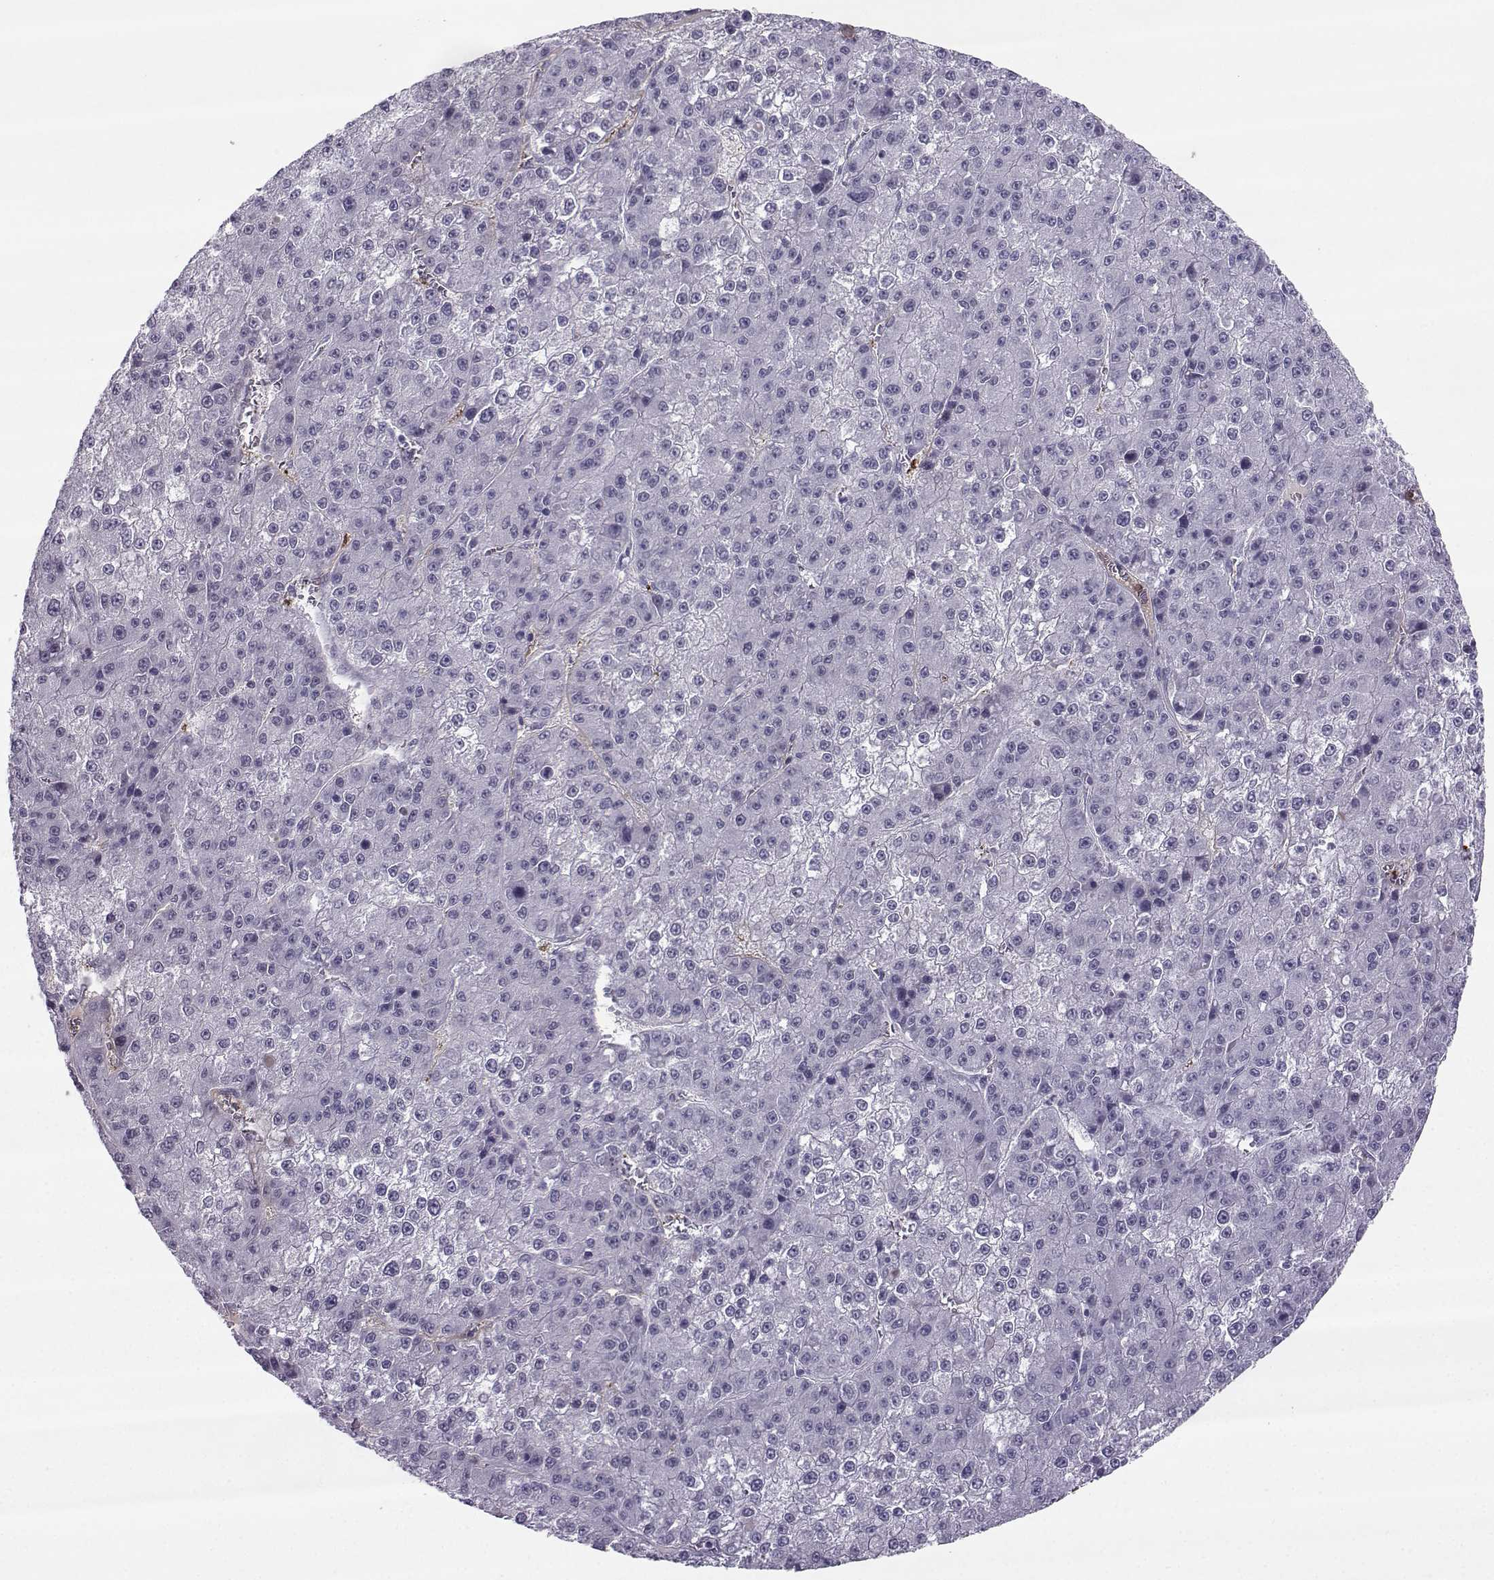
{"staining": {"intensity": "negative", "quantity": "none", "location": "none"}, "tissue": "liver cancer", "cell_type": "Tumor cells", "image_type": "cancer", "snomed": [{"axis": "morphology", "description": "Carcinoma, Hepatocellular, NOS"}, {"axis": "topography", "description": "Liver"}], "caption": "There is no significant expression in tumor cells of hepatocellular carcinoma (liver).", "gene": "LHX1", "patient": {"sex": "female", "age": 73}}